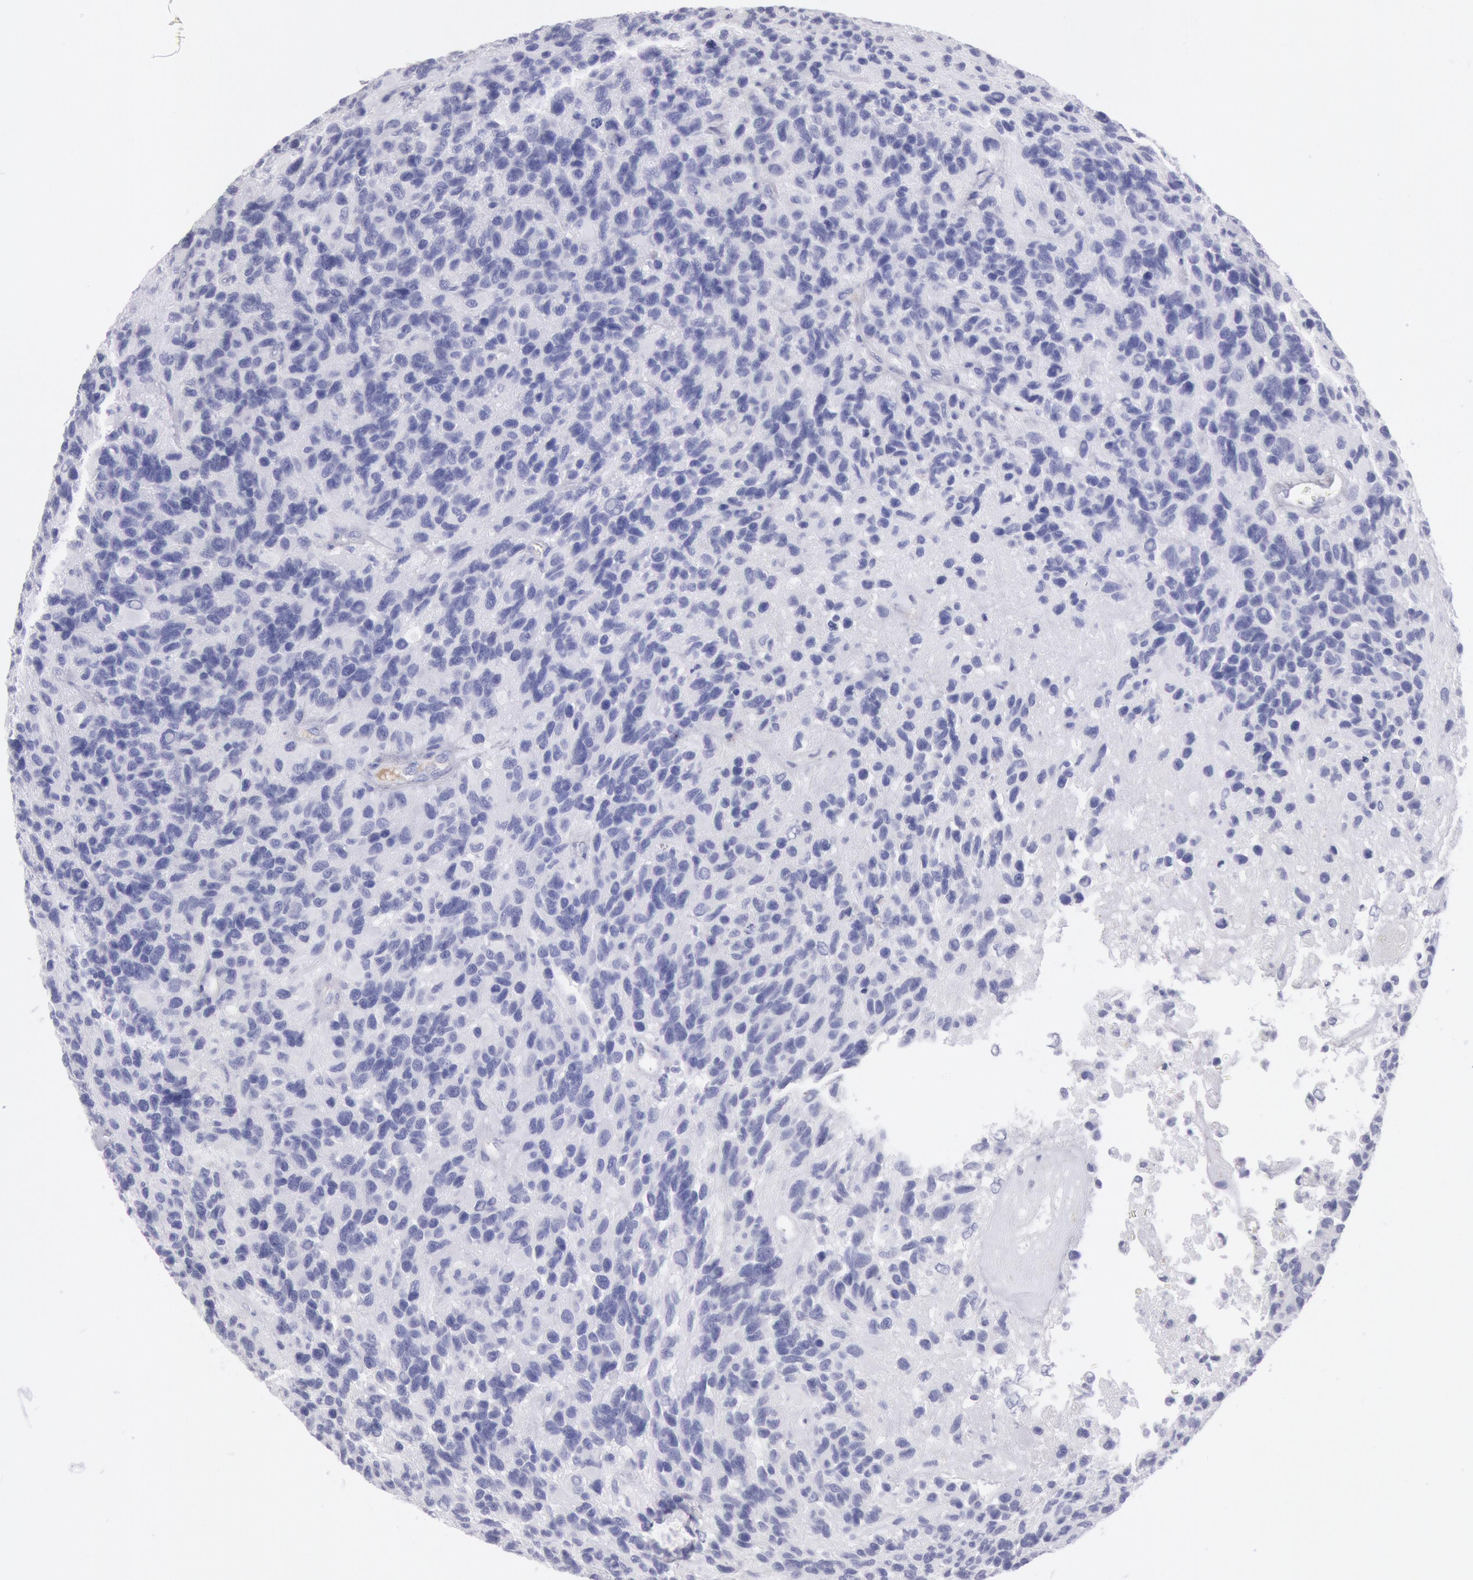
{"staining": {"intensity": "negative", "quantity": "none", "location": "none"}, "tissue": "glioma", "cell_type": "Tumor cells", "image_type": "cancer", "snomed": [{"axis": "morphology", "description": "Glioma, malignant, High grade"}, {"axis": "topography", "description": "Brain"}], "caption": "A high-resolution image shows IHC staining of glioma, which displays no significant staining in tumor cells. (Brightfield microscopy of DAB immunohistochemistry (IHC) at high magnification).", "gene": "FCN1", "patient": {"sex": "male", "age": 77}}